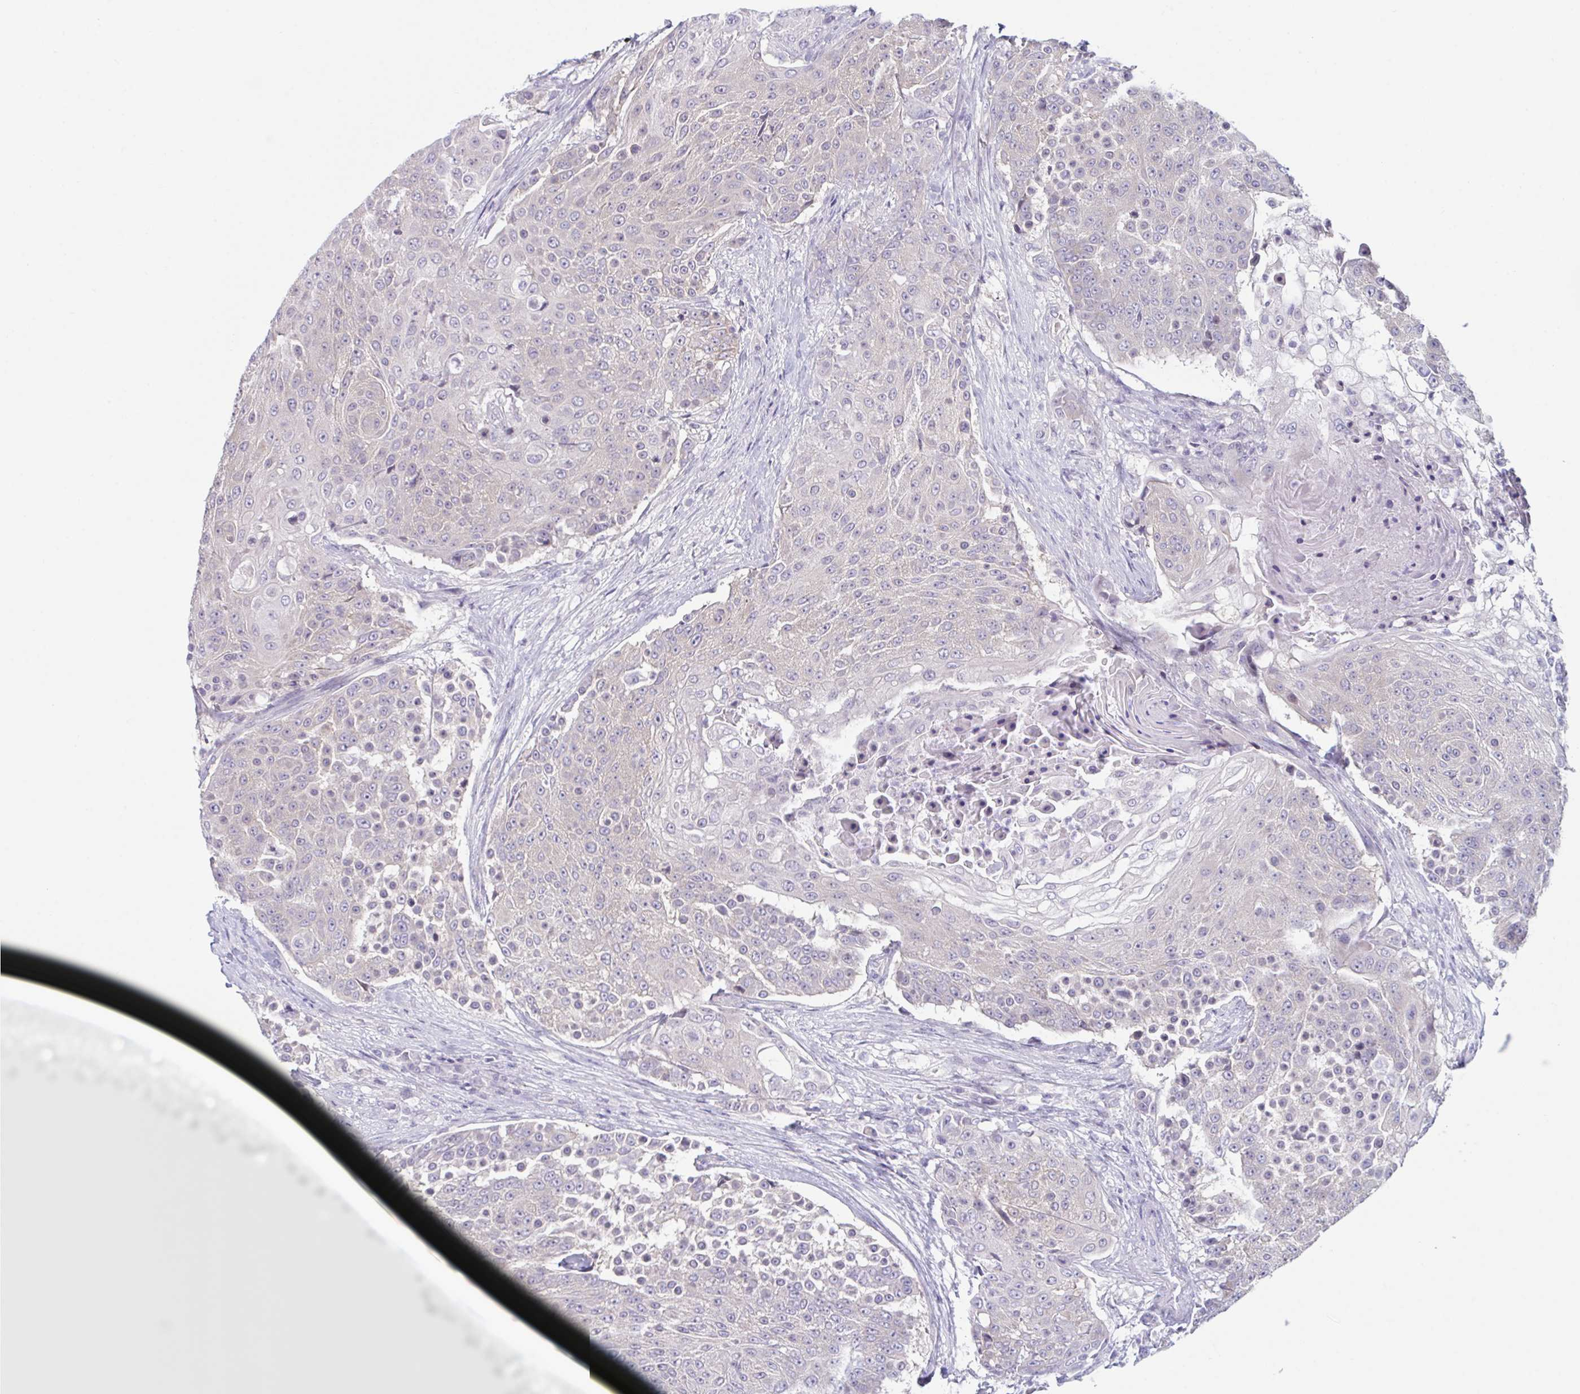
{"staining": {"intensity": "negative", "quantity": "none", "location": "none"}, "tissue": "urothelial cancer", "cell_type": "Tumor cells", "image_type": "cancer", "snomed": [{"axis": "morphology", "description": "Urothelial carcinoma, High grade"}, {"axis": "topography", "description": "Urinary bladder"}], "caption": "Immunohistochemical staining of urothelial carcinoma (high-grade) reveals no significant expression in tumor cells.", "gene": "NAA30", "patient": {"sex": "female", "age": 63}}